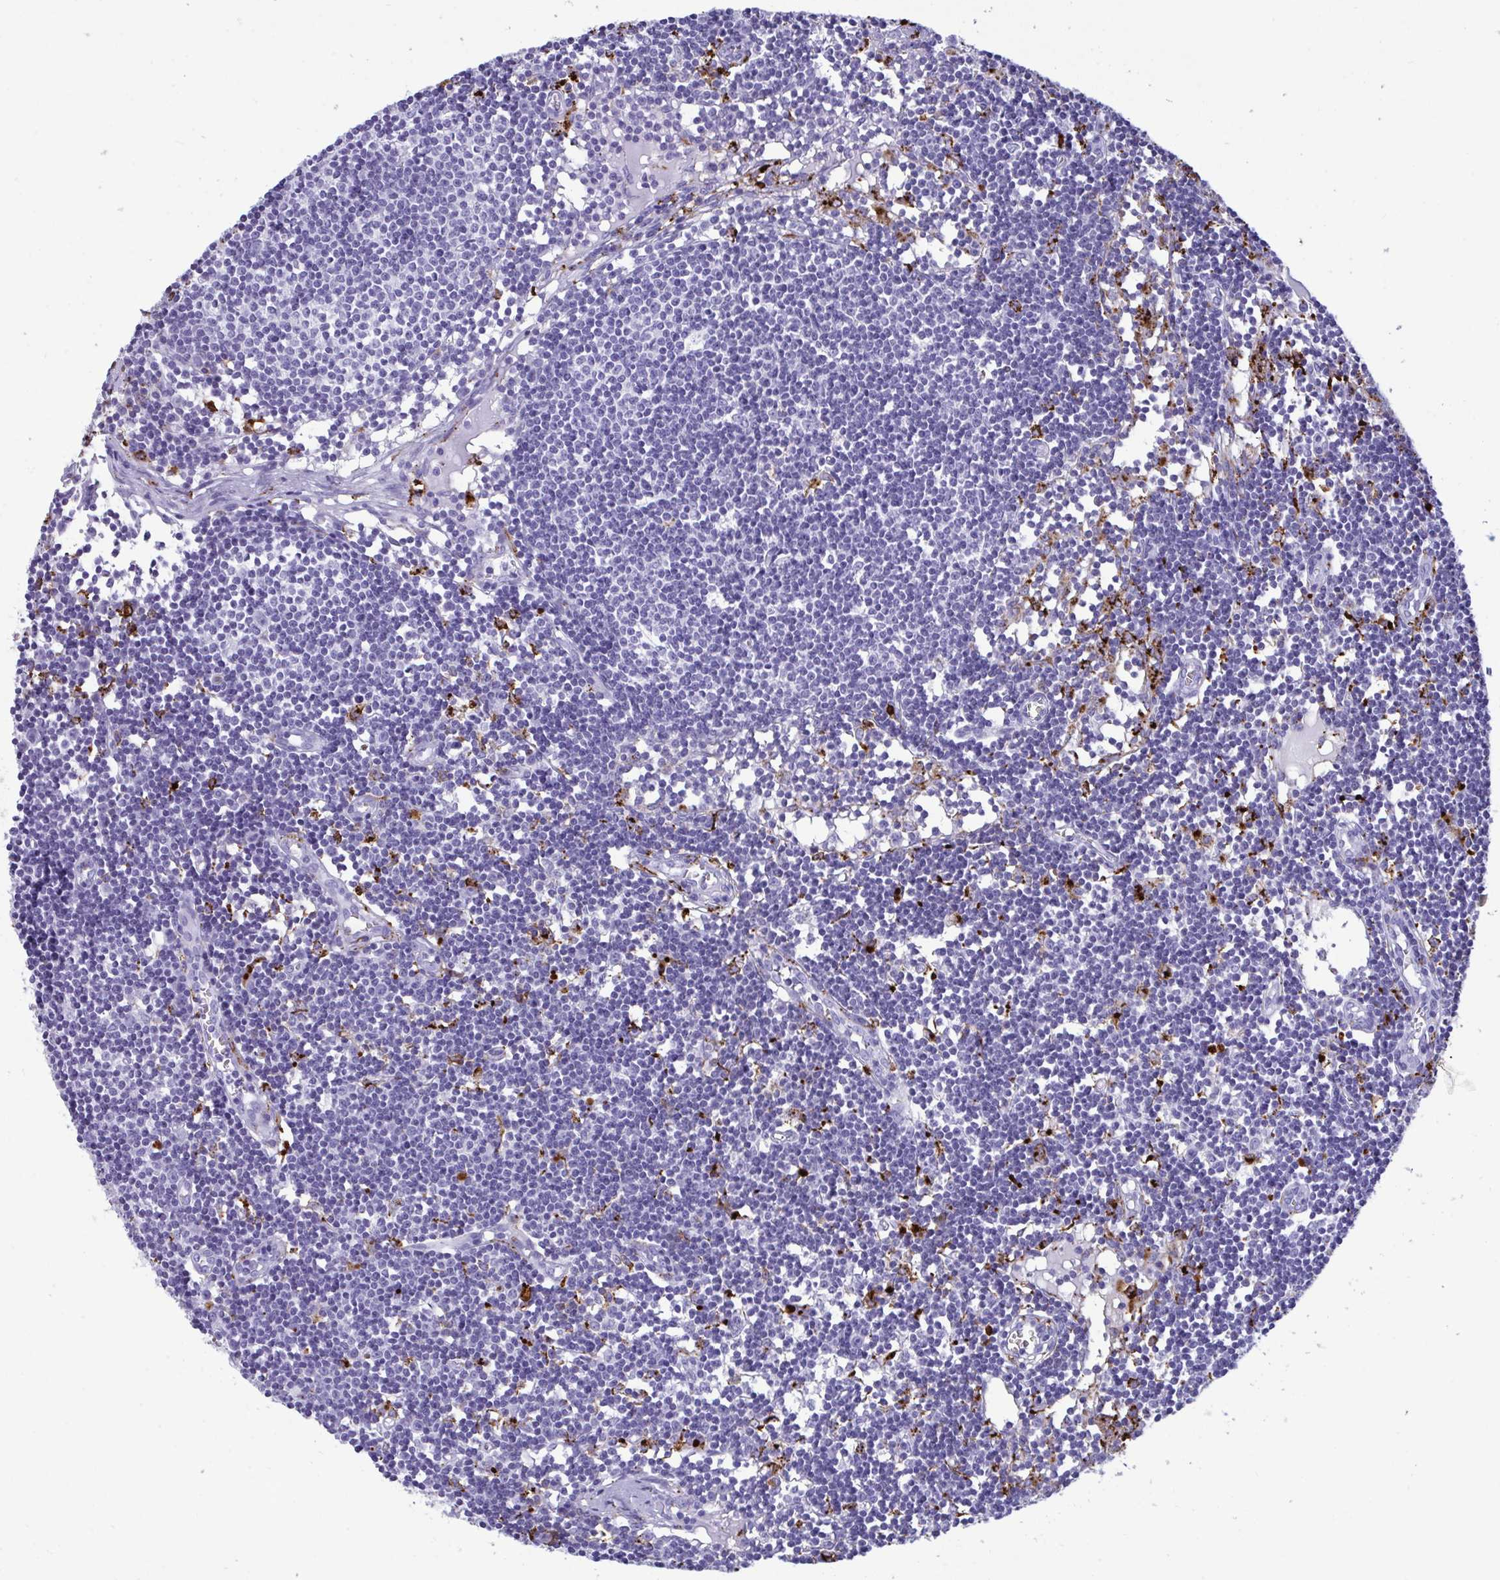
{"staining": {"intensity": "negative", "quantity": "none", "location": "none"}, "tissue": "lymph node", "cell_type": "Germinal center cells", "image_type": "normal", "snomed": [{"axis": "morphology", "description": "Normal tissue, NOS"}, {"axis": "topography", "description": "Lymph node"}], "caption": "This is a photomicrograph of IHC staining of benign lymph node, which shows no positivity in germinal center cells. (DAB (3,3'-diaminobenzidine) IHC with hematoxylin counter stain).", "gene": "CPVL", "patient": {"sex": "female", "age": 11}}